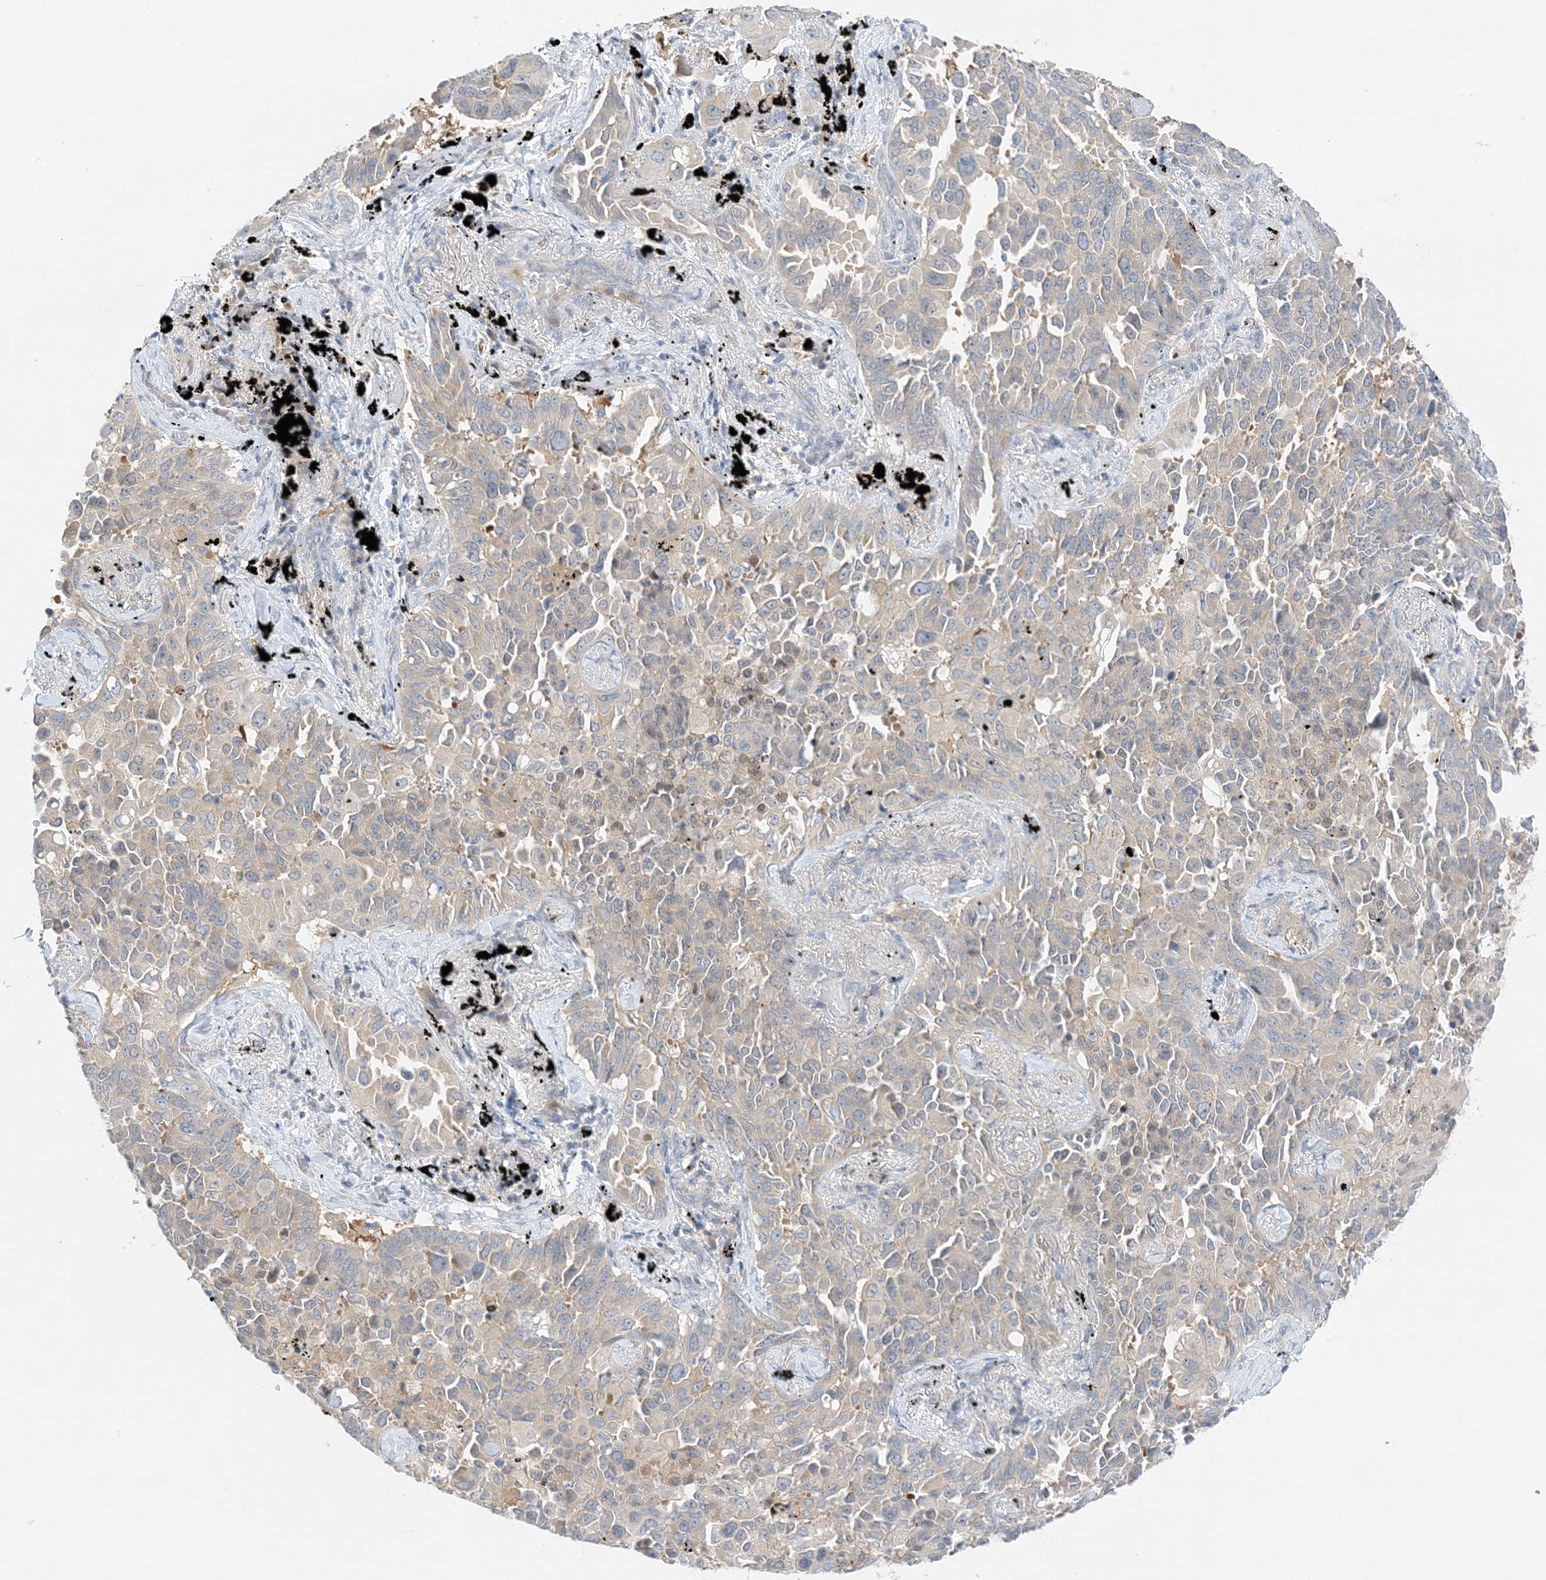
{"staining": {"intensity": "weak", "quantity": "<25%", "location": "cytoplasmic/membranous"}, "tissue": "lung cancer", "cell_type": "Tumor cells", "image_type": "cancer", "snomed": [{"axis": "morphology", "description": "Adenocarcinoma, NOS"}, {"axis": "topography", "description": "Lung"}], "caption": "Tumor cells show no significant protein expression in lung cancer.", "gene": "KIFBP", "patient": {"sex": "female", "age": 67}}